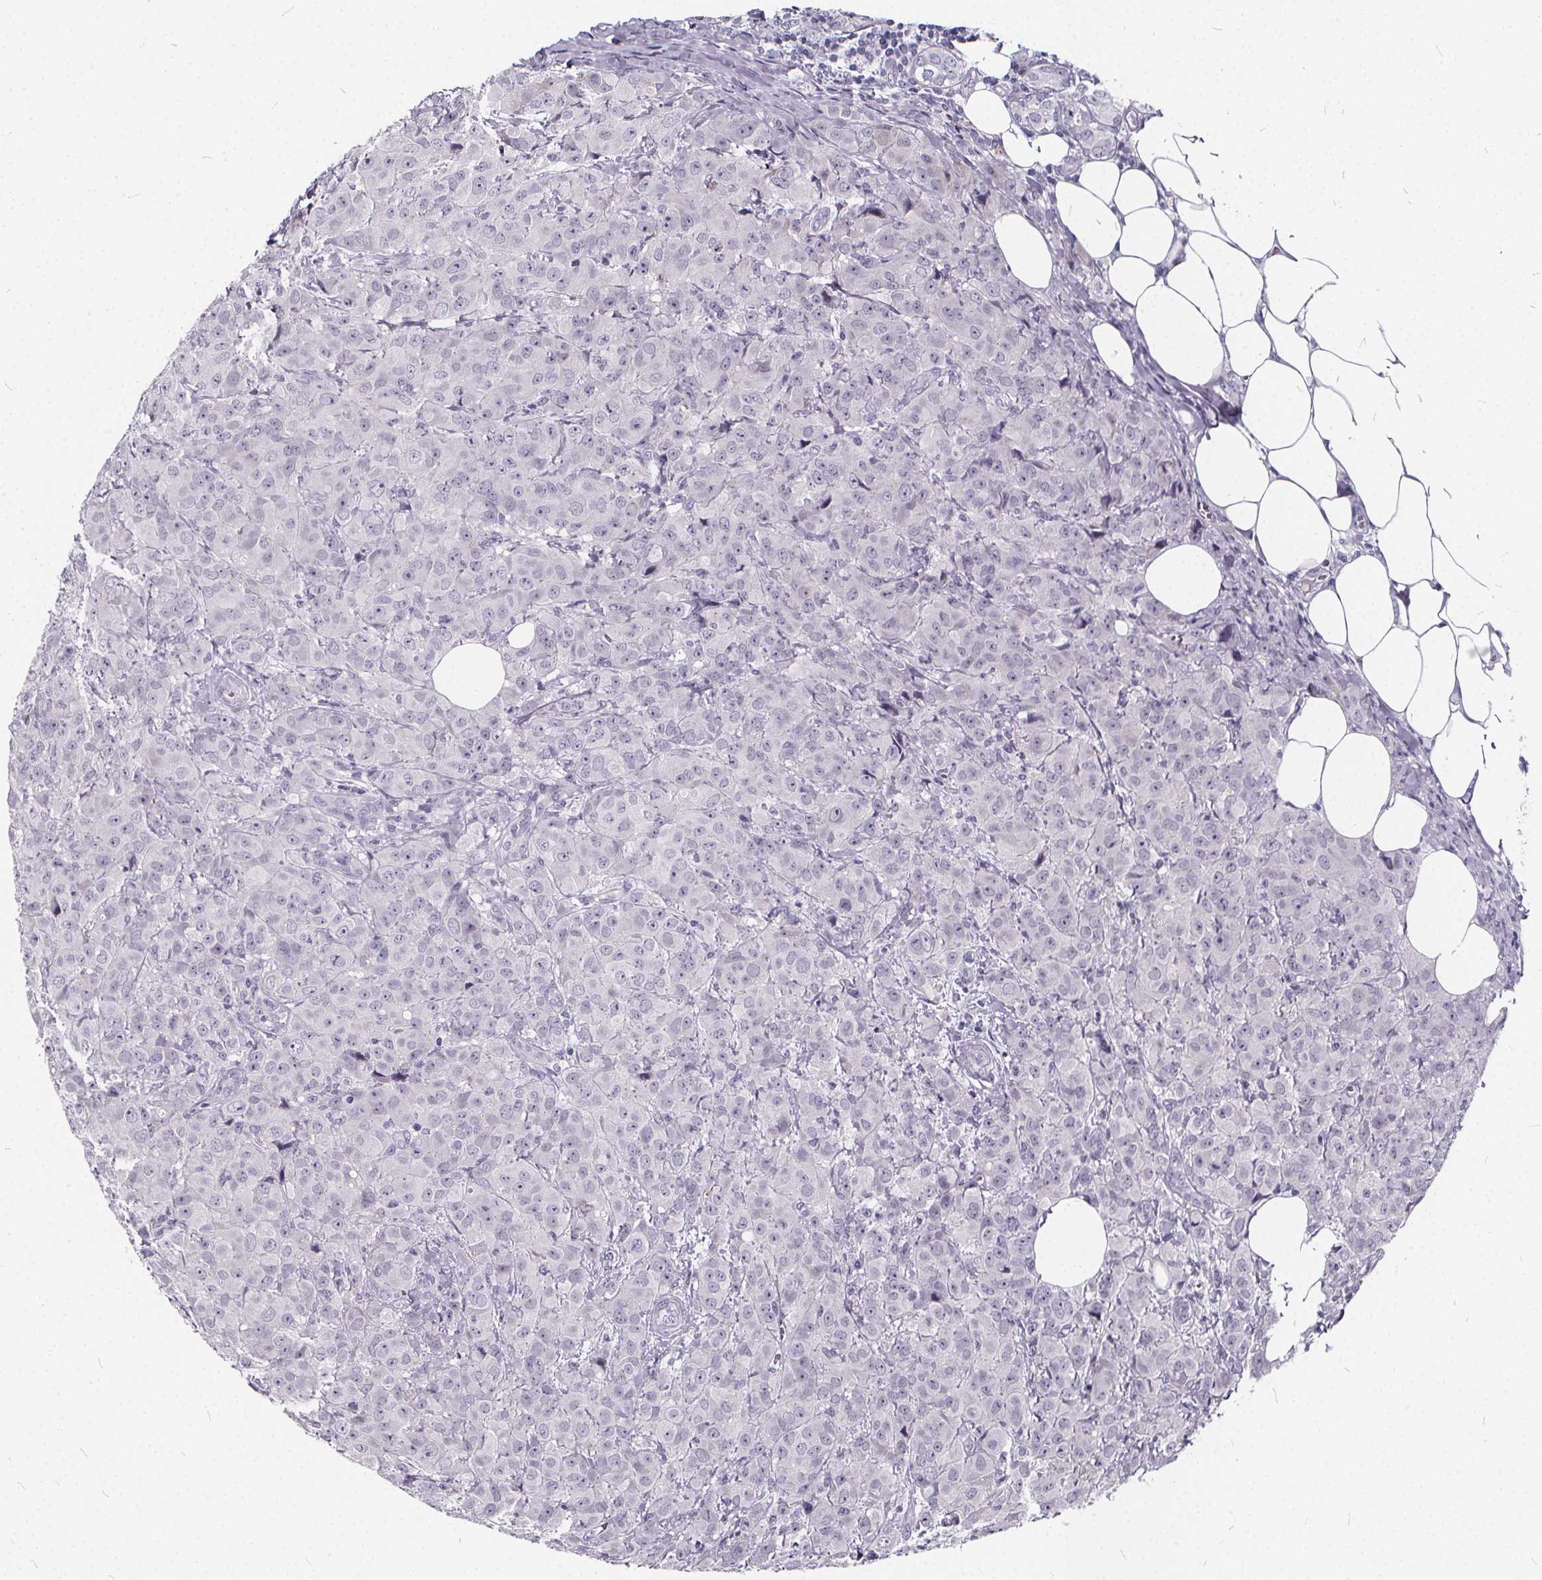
{"staining": {"intensity": "negative", "quantity": "none", "location": "none"}, "tissue": "breast cancer", "cell_type": "Tumor cells", "image_type": "cancer", "snomed": [{"axis": "morphology", "description": "Normal tissue, NOS"}, {"axis": "morphology", "description": "Duct carcinoma"}, {"axis": "topography", "description": "Breast"}], "caption": "Human breast intraductal carcinoma stained for a protein using immunohistochemistry (IHC) exhibits no expression in tumor cells.", "gene": "SPEF2", "patient": {"sex": "female", "age": 43}}